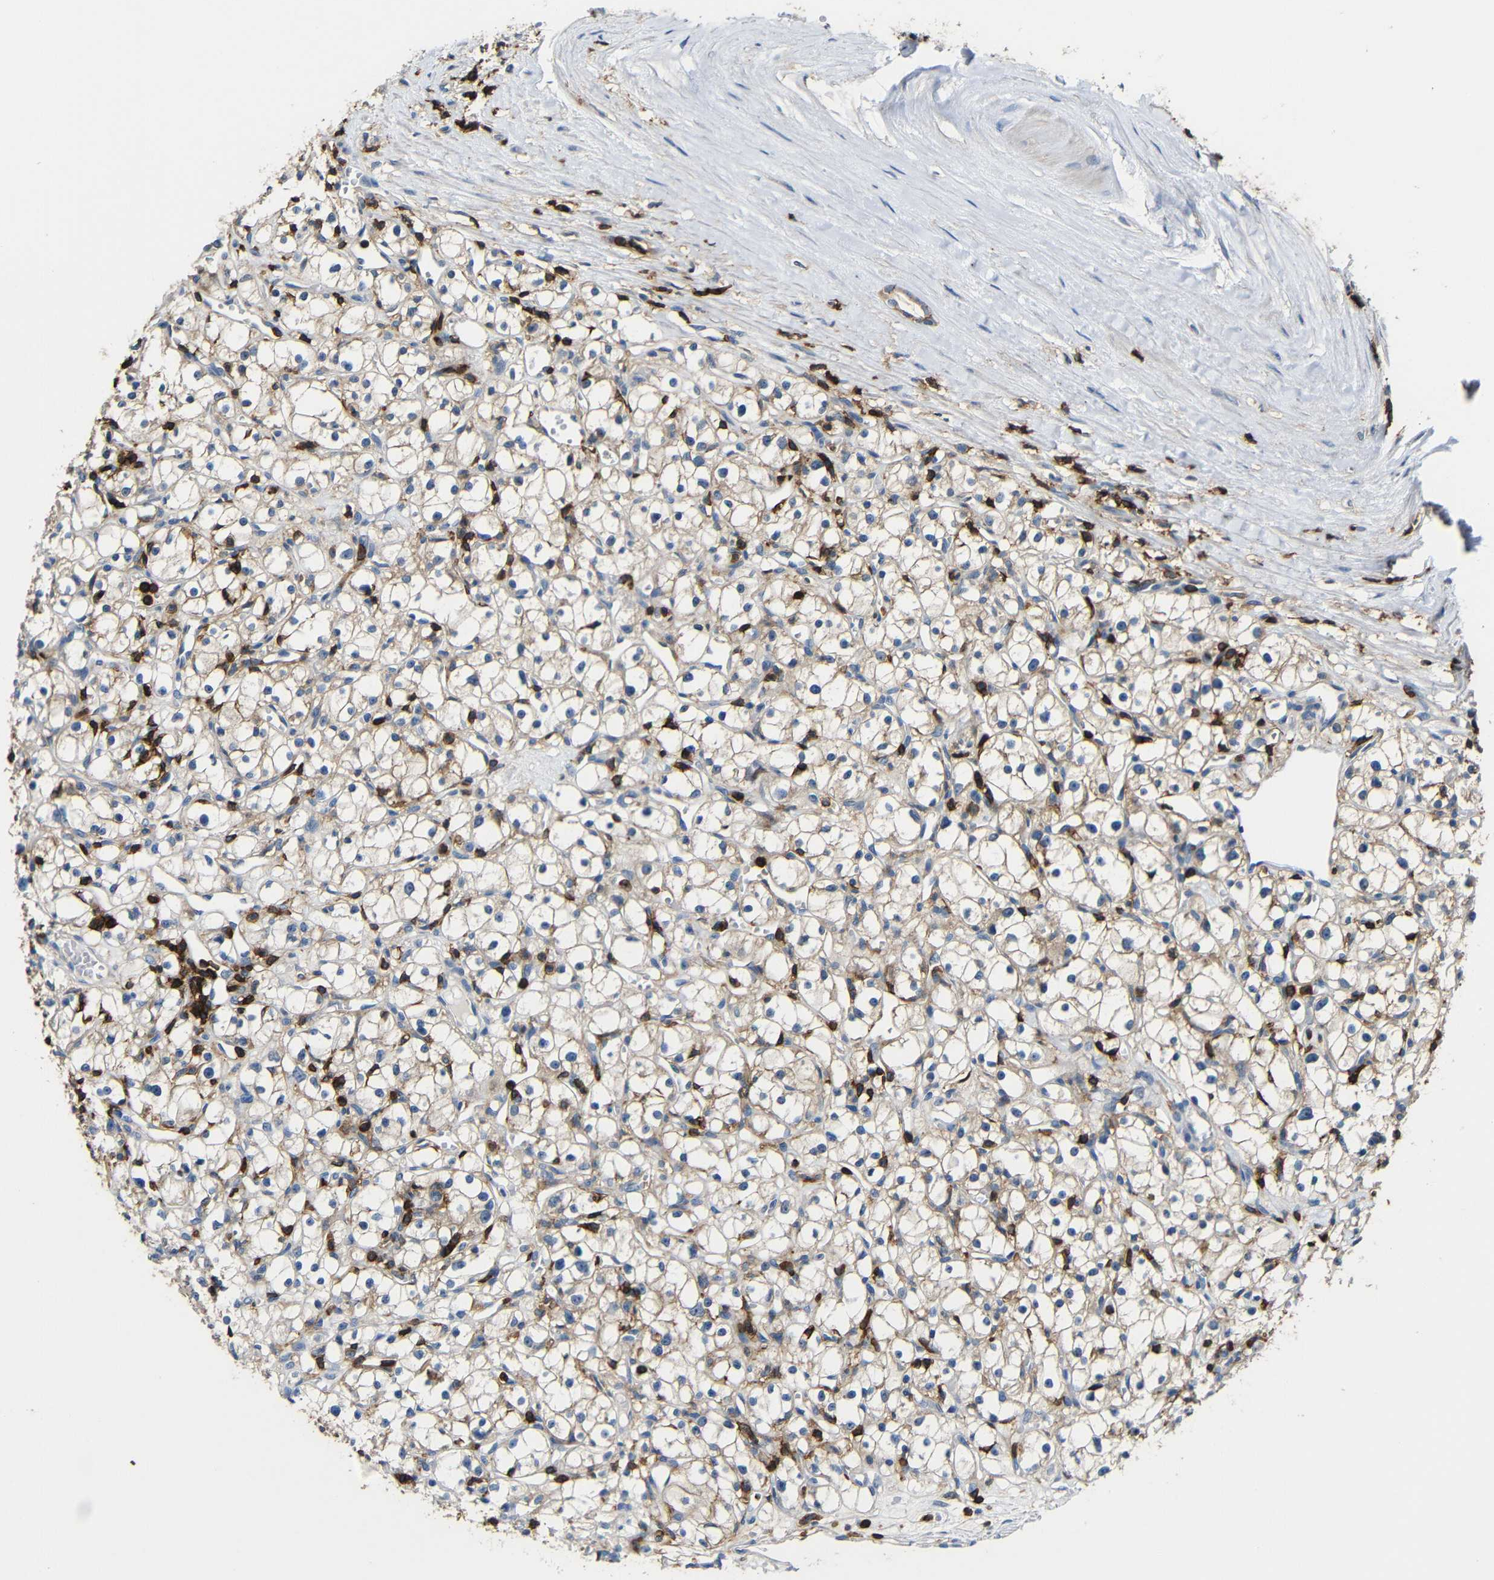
{"staining": {"intensity": "weak", "quantity": ">75%", "location": "cytoplasmic/membranous"}, "tissue": "renal cancer", "cell_type": "Tumor cells", "image_type": "cancer", "snomed": [{"axis": "morphology", "description": "Adenocarcinoma, NOS"}, {"axis": "topography", "description": "Kidney"}], "caption": "A photomicrograph of adenocarcinoma (renal) stained for a protein displays weak cytoplasmic/membranous brown staining in tumor cells. (Stains: DAB (3,3'-diaminobenzidine) in brown, nuclei in blue, Microscopy: brightfield microscopy at high magnification).", "gene": "P2RY12", "patient": {"sex": "male", "age": 56}}